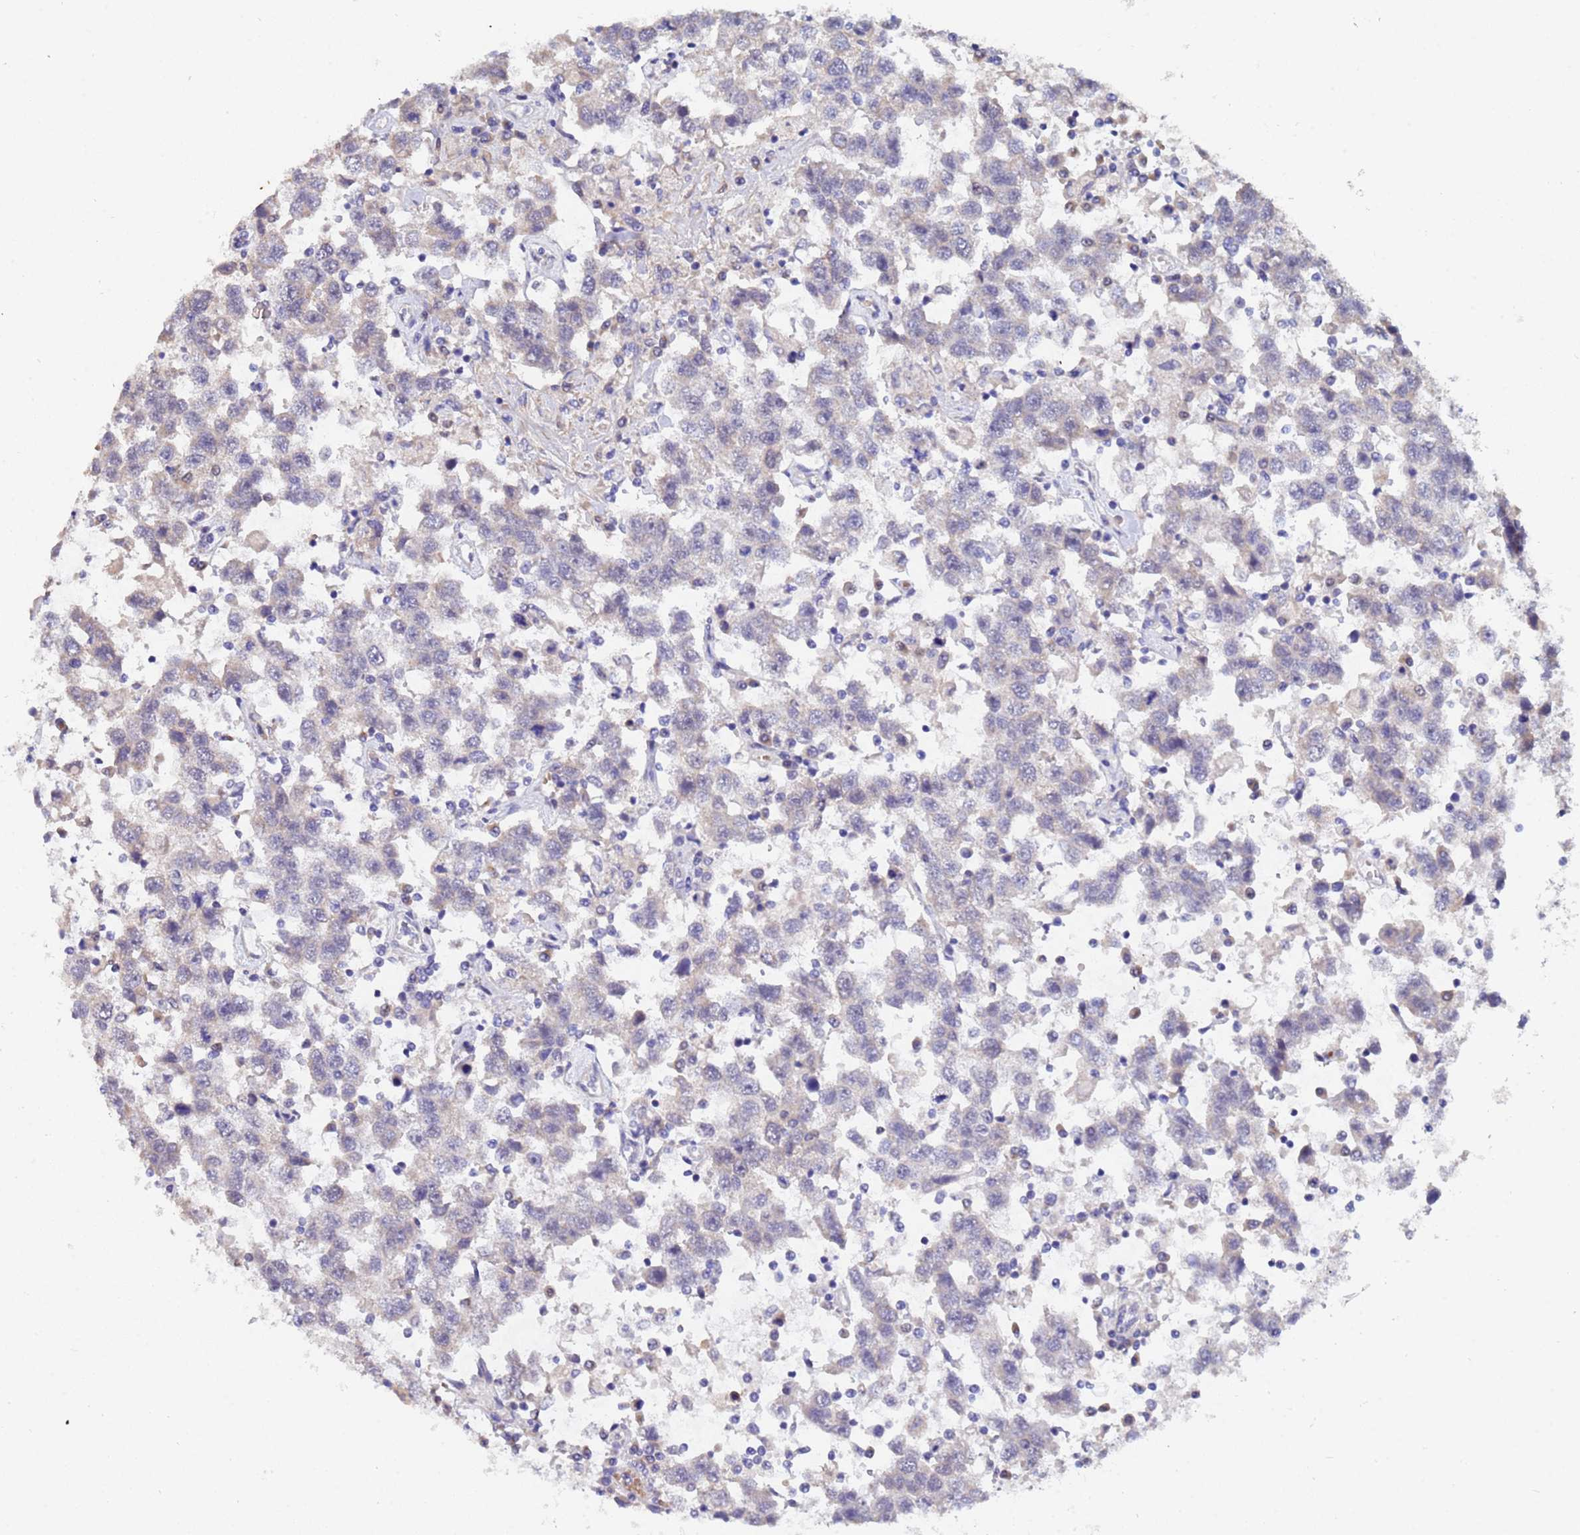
{"staining": {"intensity": "negative", "quantity": "none", "location": "none"}, "tissue": "testis cancer", "cell_type": "Tumor cells", "image_type": "cancer", "snomed": [{"axis": "morphology", "description": "Seminoma, NOS"}, {"axis": "topography", "description": "Testis"}], "caption": "Immunohistochemical staining of human testis seminoma shows no significant expression in tumor cells.", "gene": "IHO1", "patient": {"sex": "male", "age": 41}}